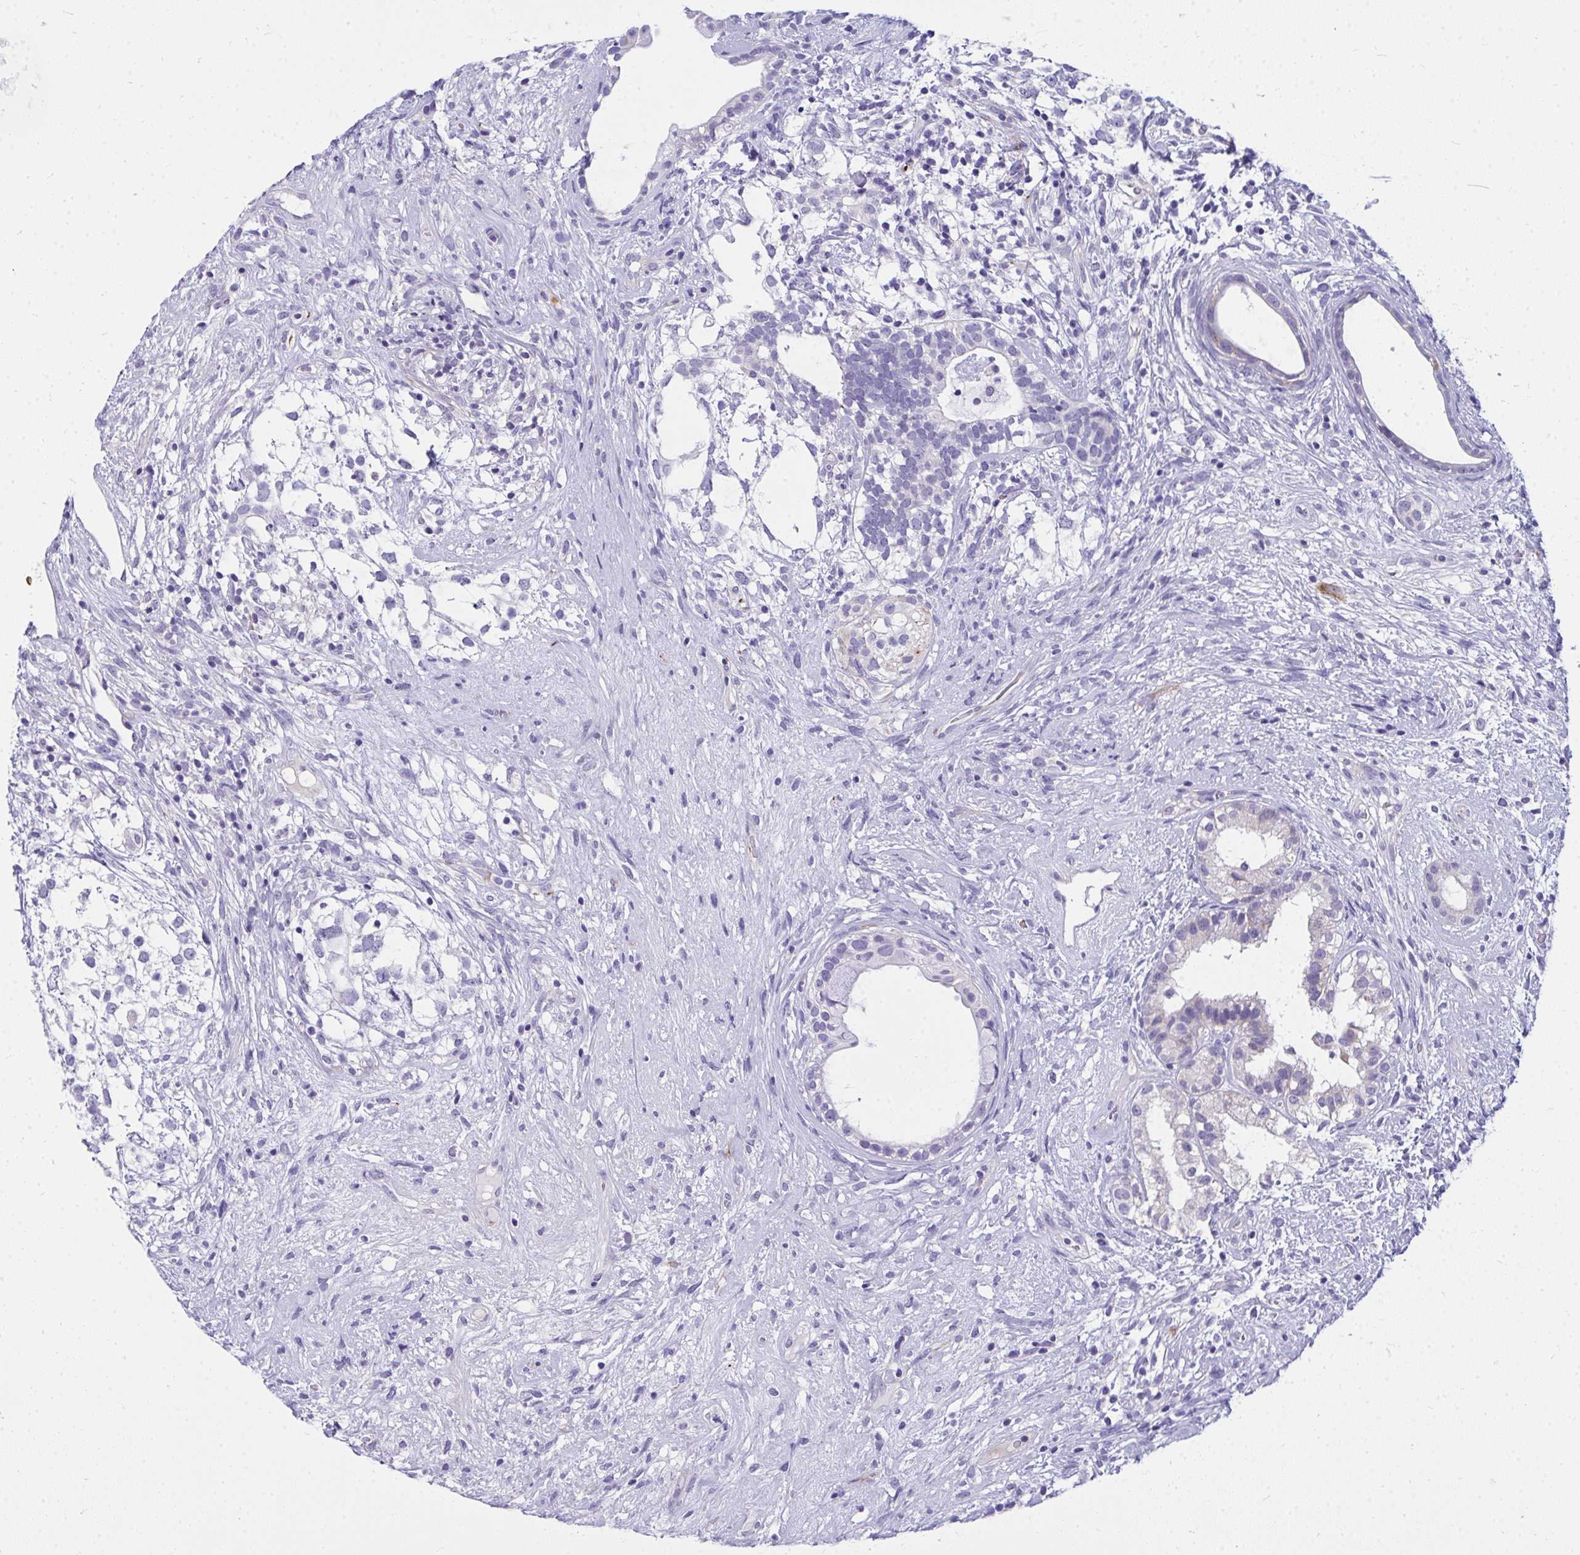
{"staining": {"intensity": "negative", "quantity": "none", "location": "none"}, "tissue": "testis cancer", "cell_type": "Tumor cells", "image_type": "cancer", "snomed": [{"axis": "morphology", "description": "Seminoma, NOS"}, {"axis": "morphology", "description": "Carcinoma, Embryonal, NOS"}, {"axis": "topography", "description": "Testis"}], "caption": "Tumor cells are negative for protein expression in human testis cancer.", "gene": "TSBP1", "patient": {"sex": "male", "age": 41}}